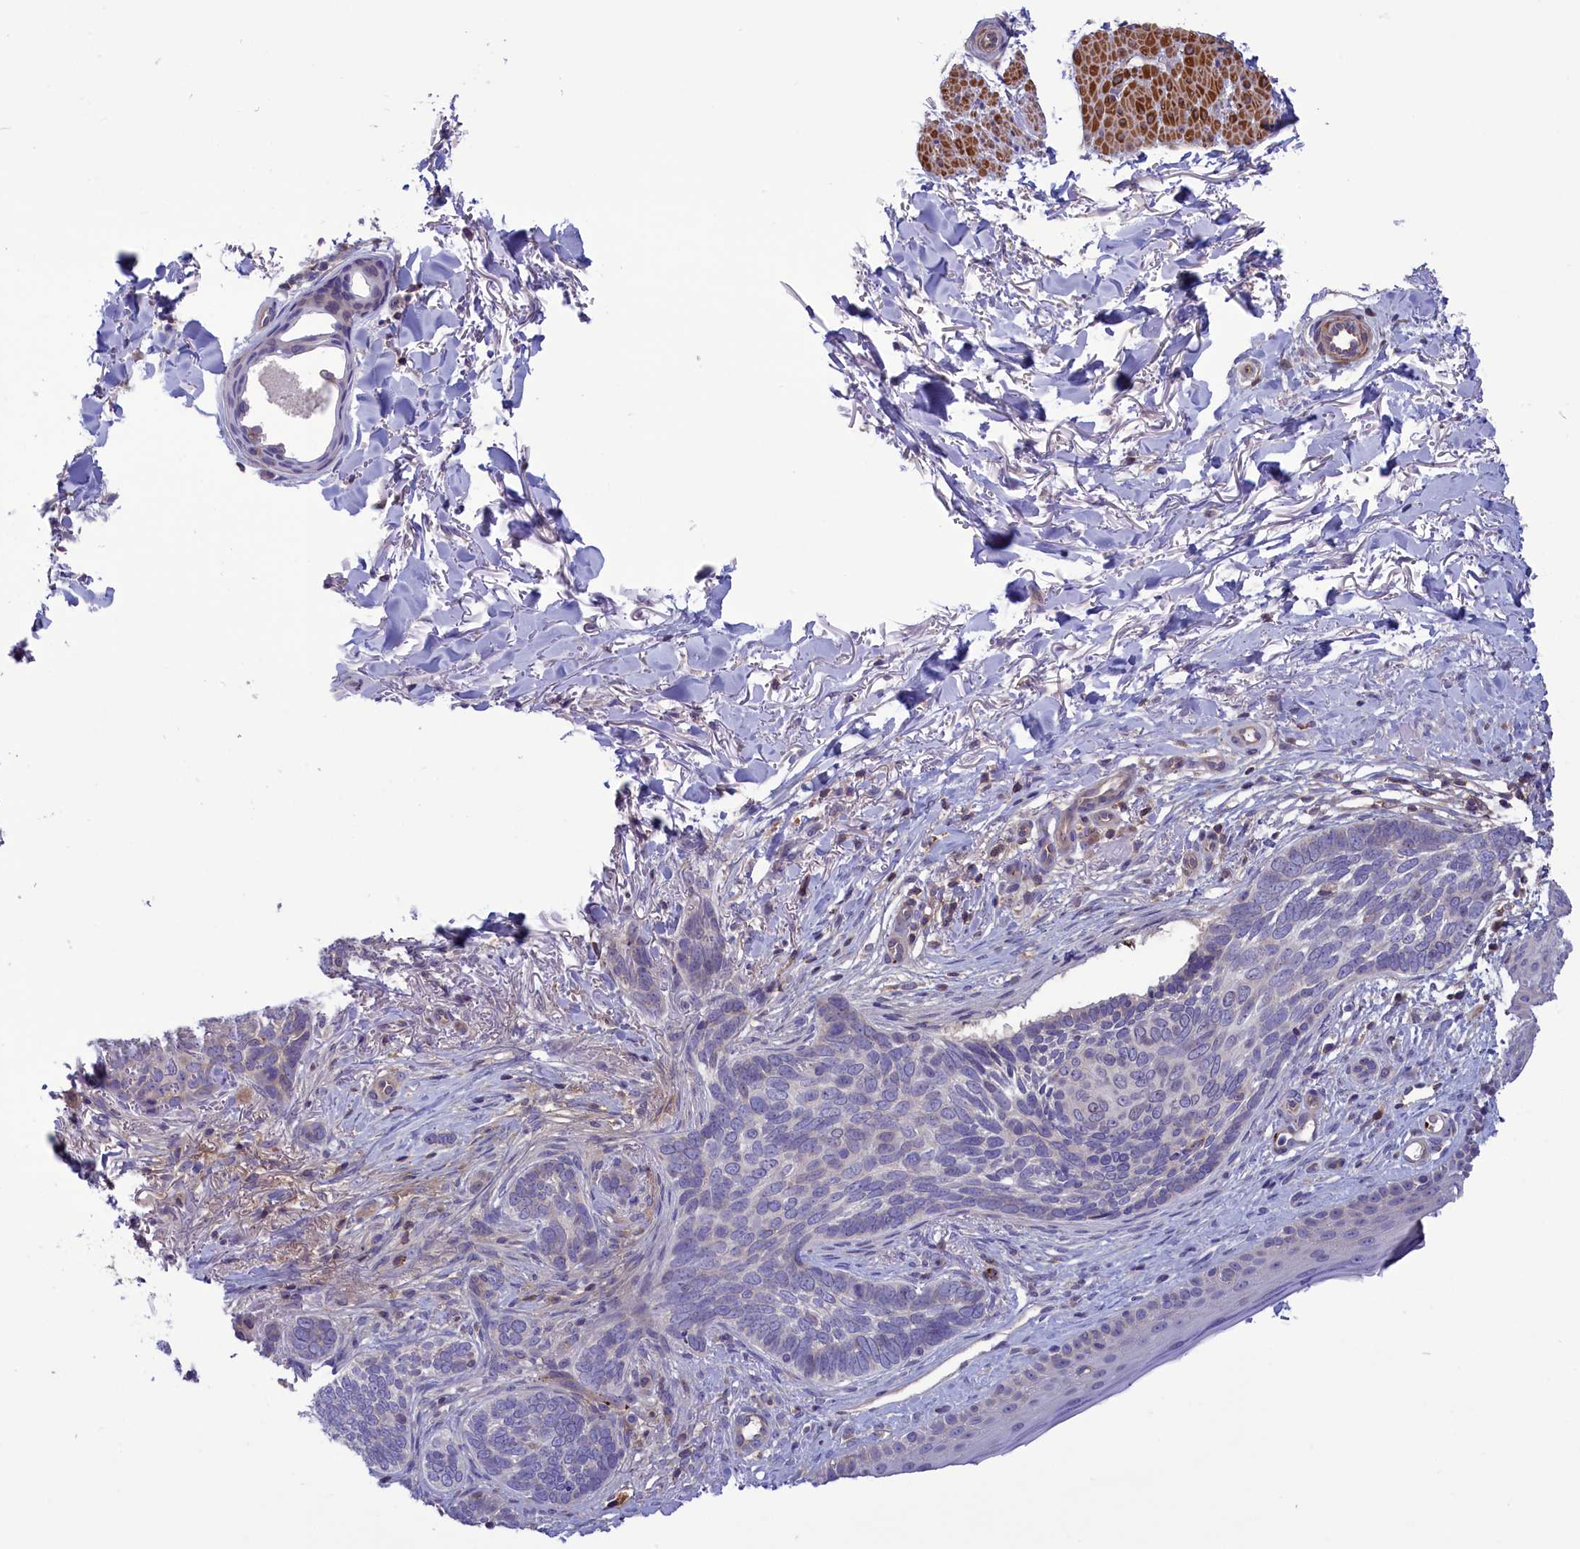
{"staining": {"intensity": "negative", "quantity": "none", "location": "none"}, "tissue": "skin cancer", "cell_type": "Tumor cells", "image_type": "cancer", "snomed": [{"axis": "morphology", "description": "Normal tissue, NOS"}, {"axis": "morphology", "description": "Basal cell carcinoma"}, {"axis": "topography", "description": "Skin"}], "caption": "This is an IHC photomicrograph of human basal cell carcinoma (skin). There is no expression in tumor cells.", "gene": "HEATR3", "patient": {"sex": "female", "age": 67}}